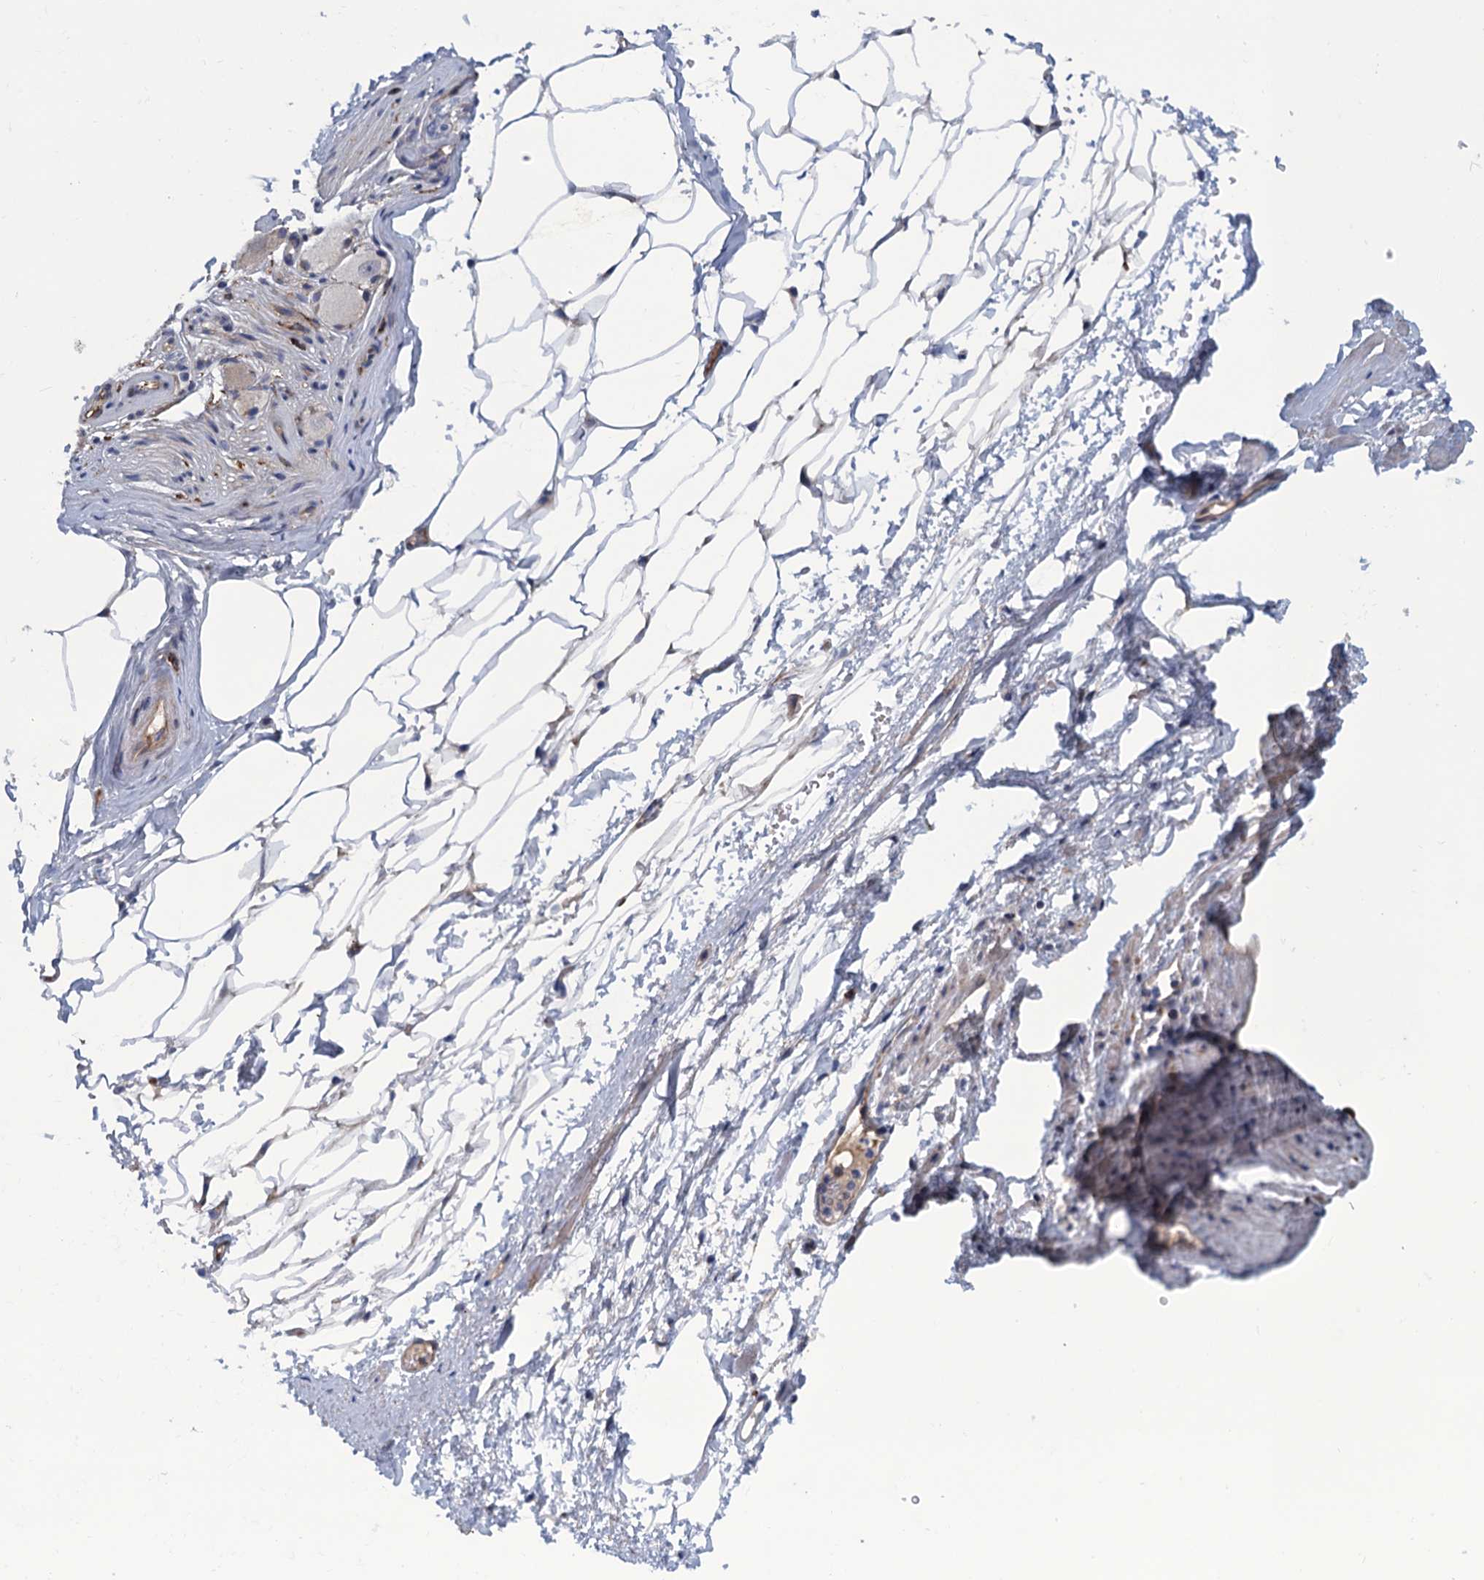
{"staining": {"intensity": "weak", "quantity": "25%-75%", "location": "cytoplasmic/membranous"}, "tissue": "adipose tissue", "cell_type": "Adipocytes", "image_type": "normal", "snomed": [{"axis": "morphology", "description": "Normal tissue, NOS"}, {"axis": "morphology", "description": "Adenocarcinoma, Low grade"}, {"axis": "topography", "description": "Prostate"}, {"axis": "topography", "description": "Peripheral nerve tissue"}], "caption": "Adipocytes show low levels of weak cytoplasmic/membranous staining in approximately 25%-75% of cells in unremarkable adipose tissue.", "gene": "DNHD1", "patient": {"sex": "male", "age": 63}}